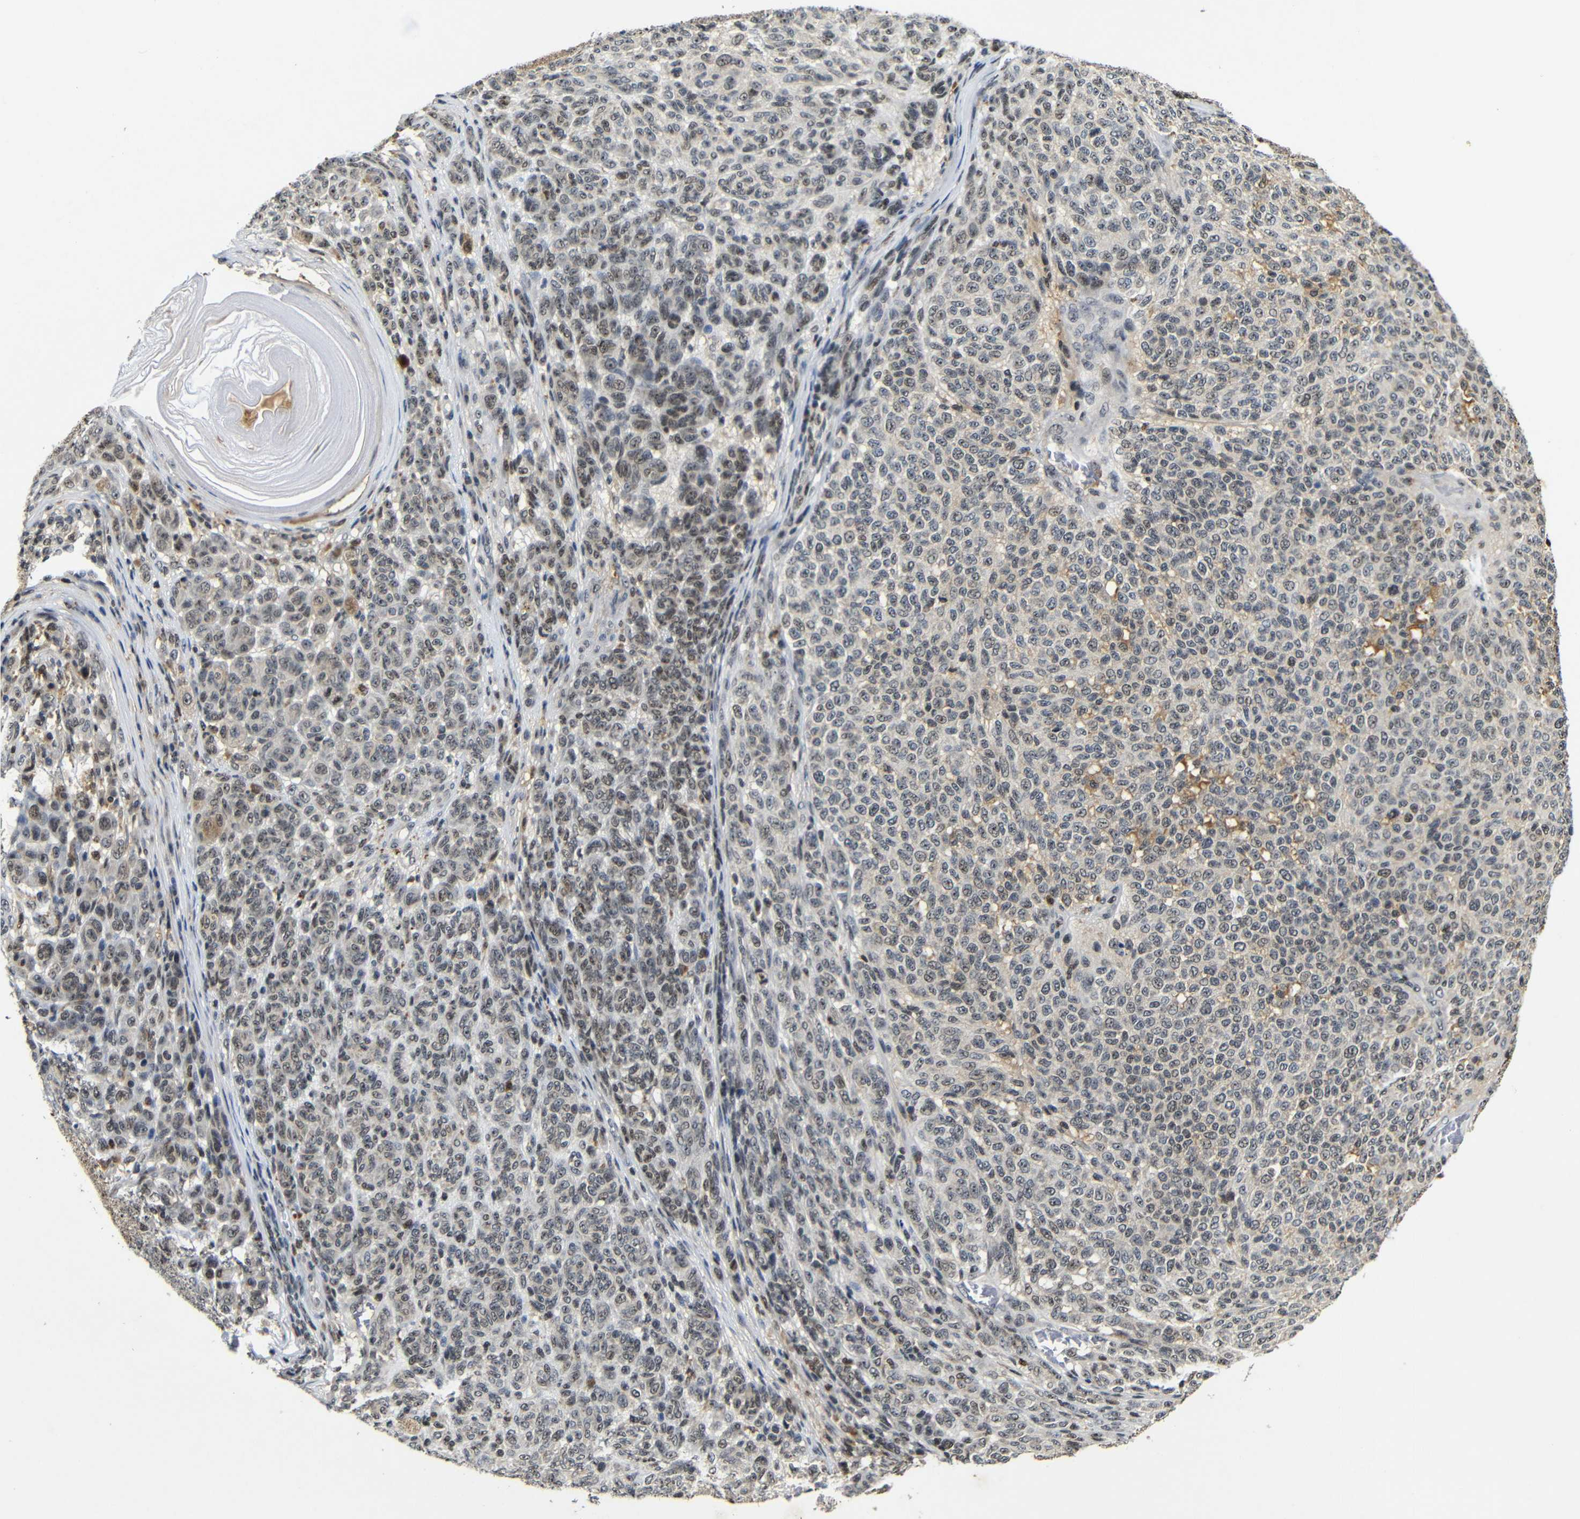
{"staining": {"intensity": "negative", "quantity": "none", "location": "none"}, "tissue": "melanoma", "cell_type": "Tumor cells", "image_type": "cancer", "snomed": [{"axis": "morphology", "description": "Malignant melanoma, NOS"}, {"axis": "topography", "description": "Skin"}], "caption": "Human melanoma stained for a protein using immunohistochemistry (IHC) demonstrates no staining in tumor cells.", "gene": "MYC", "patient": {"sex": "male", "age": 59}}